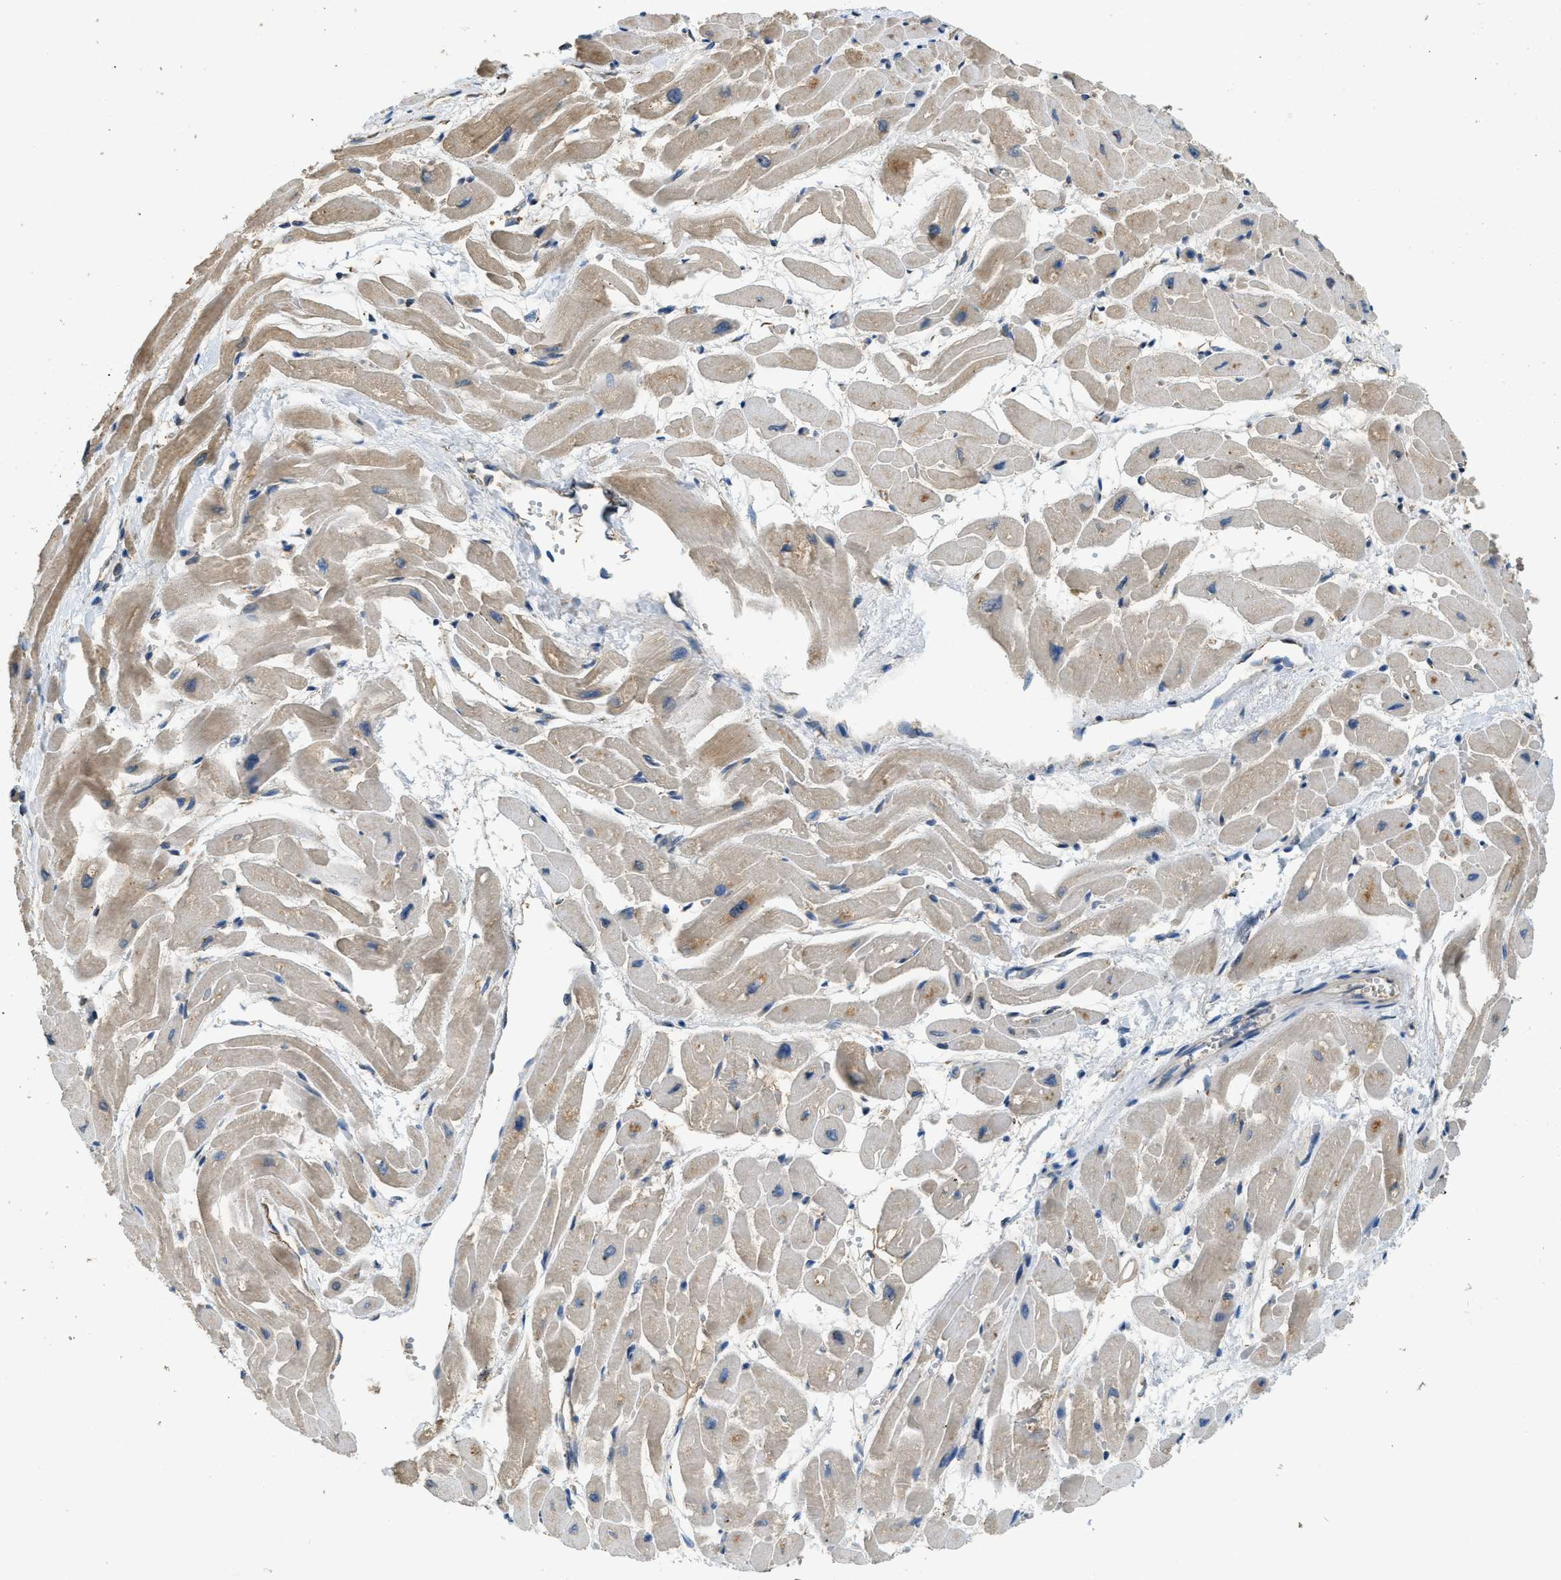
{"staining": {"intensity": "moderate", "quantity": "25%-75%", "location": "cytoplasmic/membranous"}, "tissue": "heart muscle", "cell_type": "Cardiomyocytes", "image_type": "normal", "snomed": [{"axis": "morphology", "description": "Normal tissue, NOS"}, {"axis": "topography", "description": "Heart"}], "caption": "Protein expression analysis of normal heart muscle exhibits moderate cytoplasmic/membranous expression in about 25%-75% of cardiomyocytes.", "gene": "RIPK2", "patient": {"sex": "male", "age": 45}}